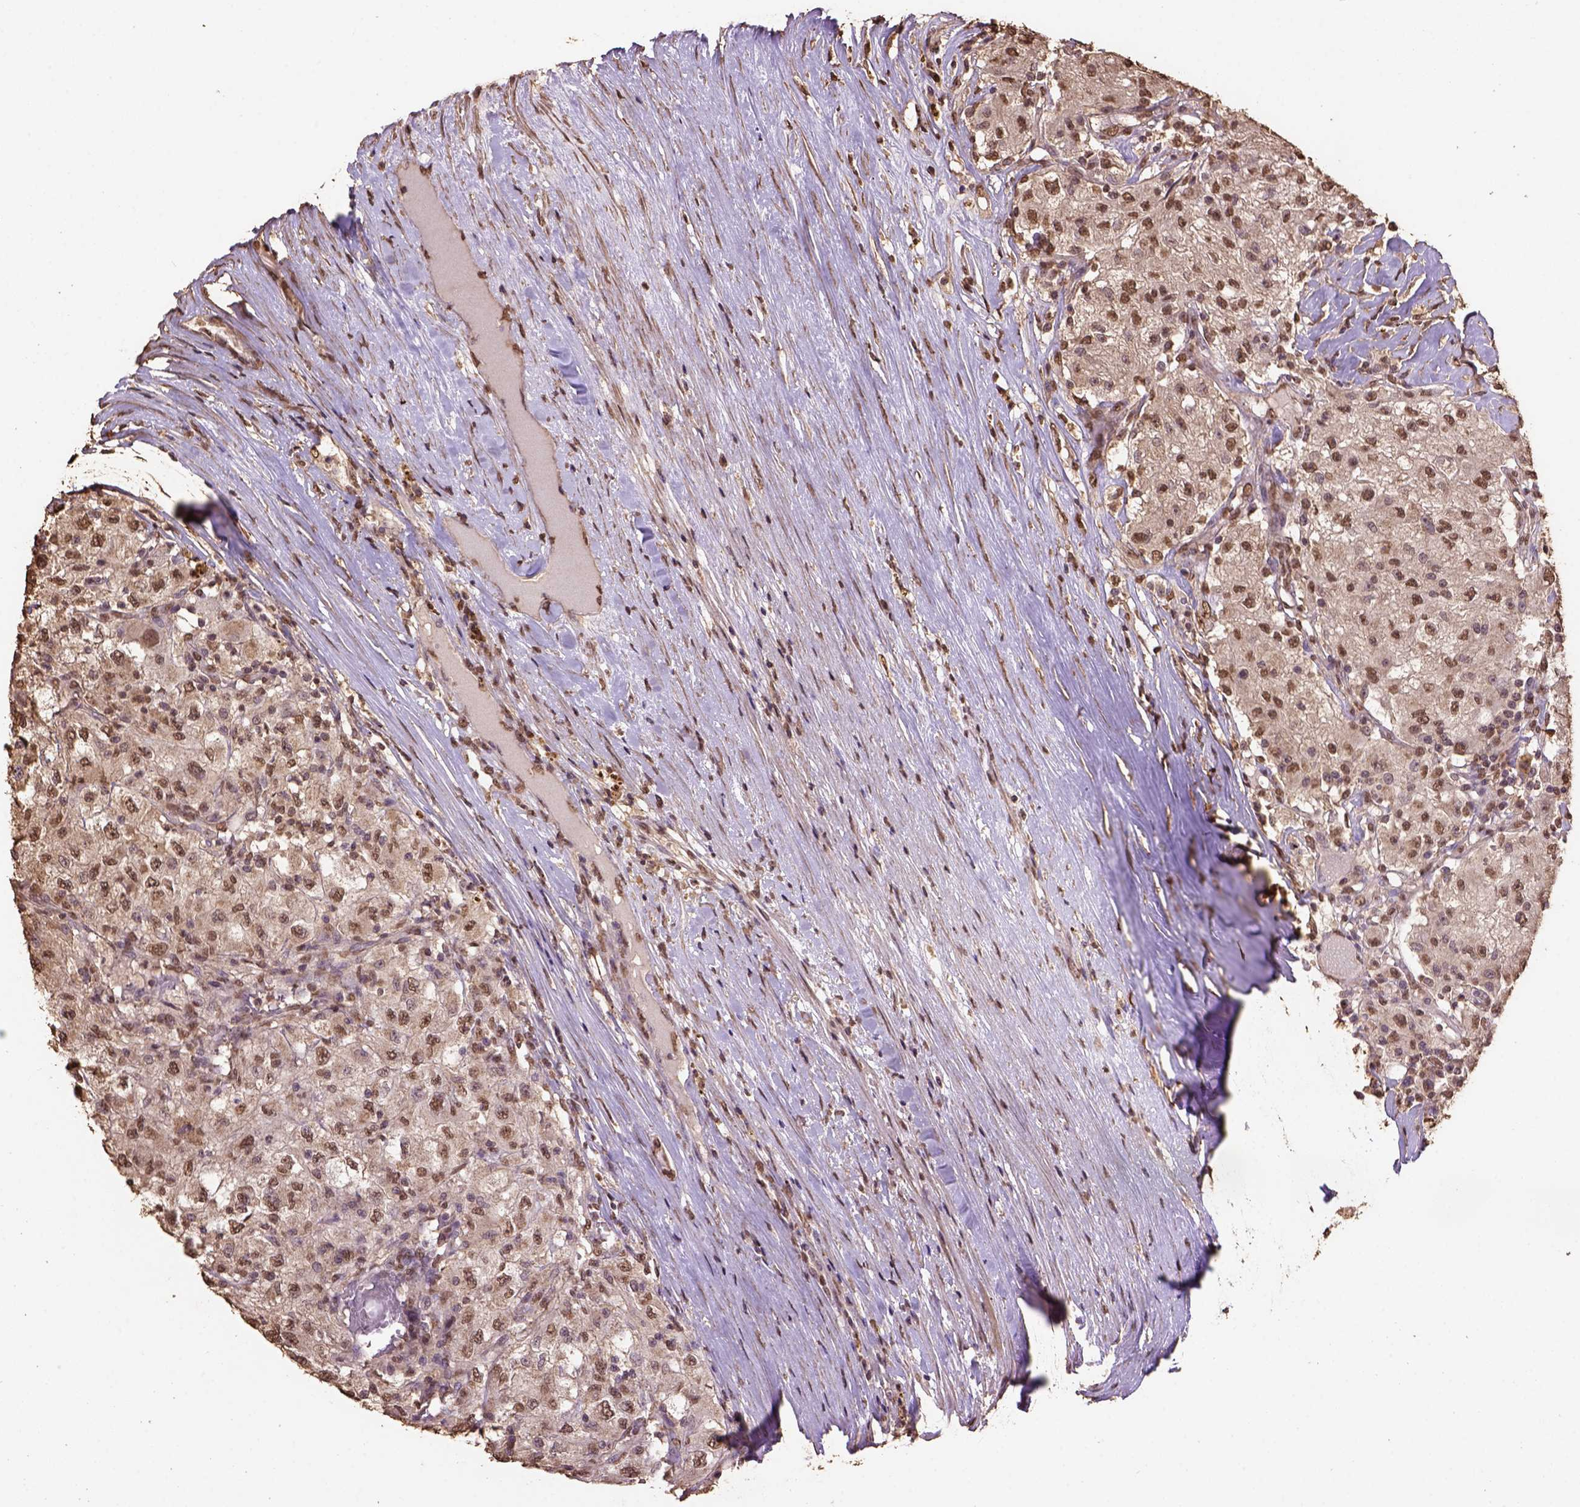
{"staining": {"intensity": "moderate", "quantity": ">75%", "location": "cytoplasmic/membranous,nuclear"}, "tissue": "renal cancer", "cell_type": "Tumor cells", "image_type": "cancer", "snomed": [{"axis": "morphology", "description": "Adenocarcinoma, NOS"}, {"axis": "topography", "description": "Kidney"}], "caption": "High-power microscopy captured an immunohistochemistry (IHC) histopathology image of renal cancer (adenocarcinoma), revealing moderate cytoplasmic/membranous and nuclear expression in about >75% of tumor cells.", "gene": "CSTF2T", "patient": {"sex": "female", "age": 67}}